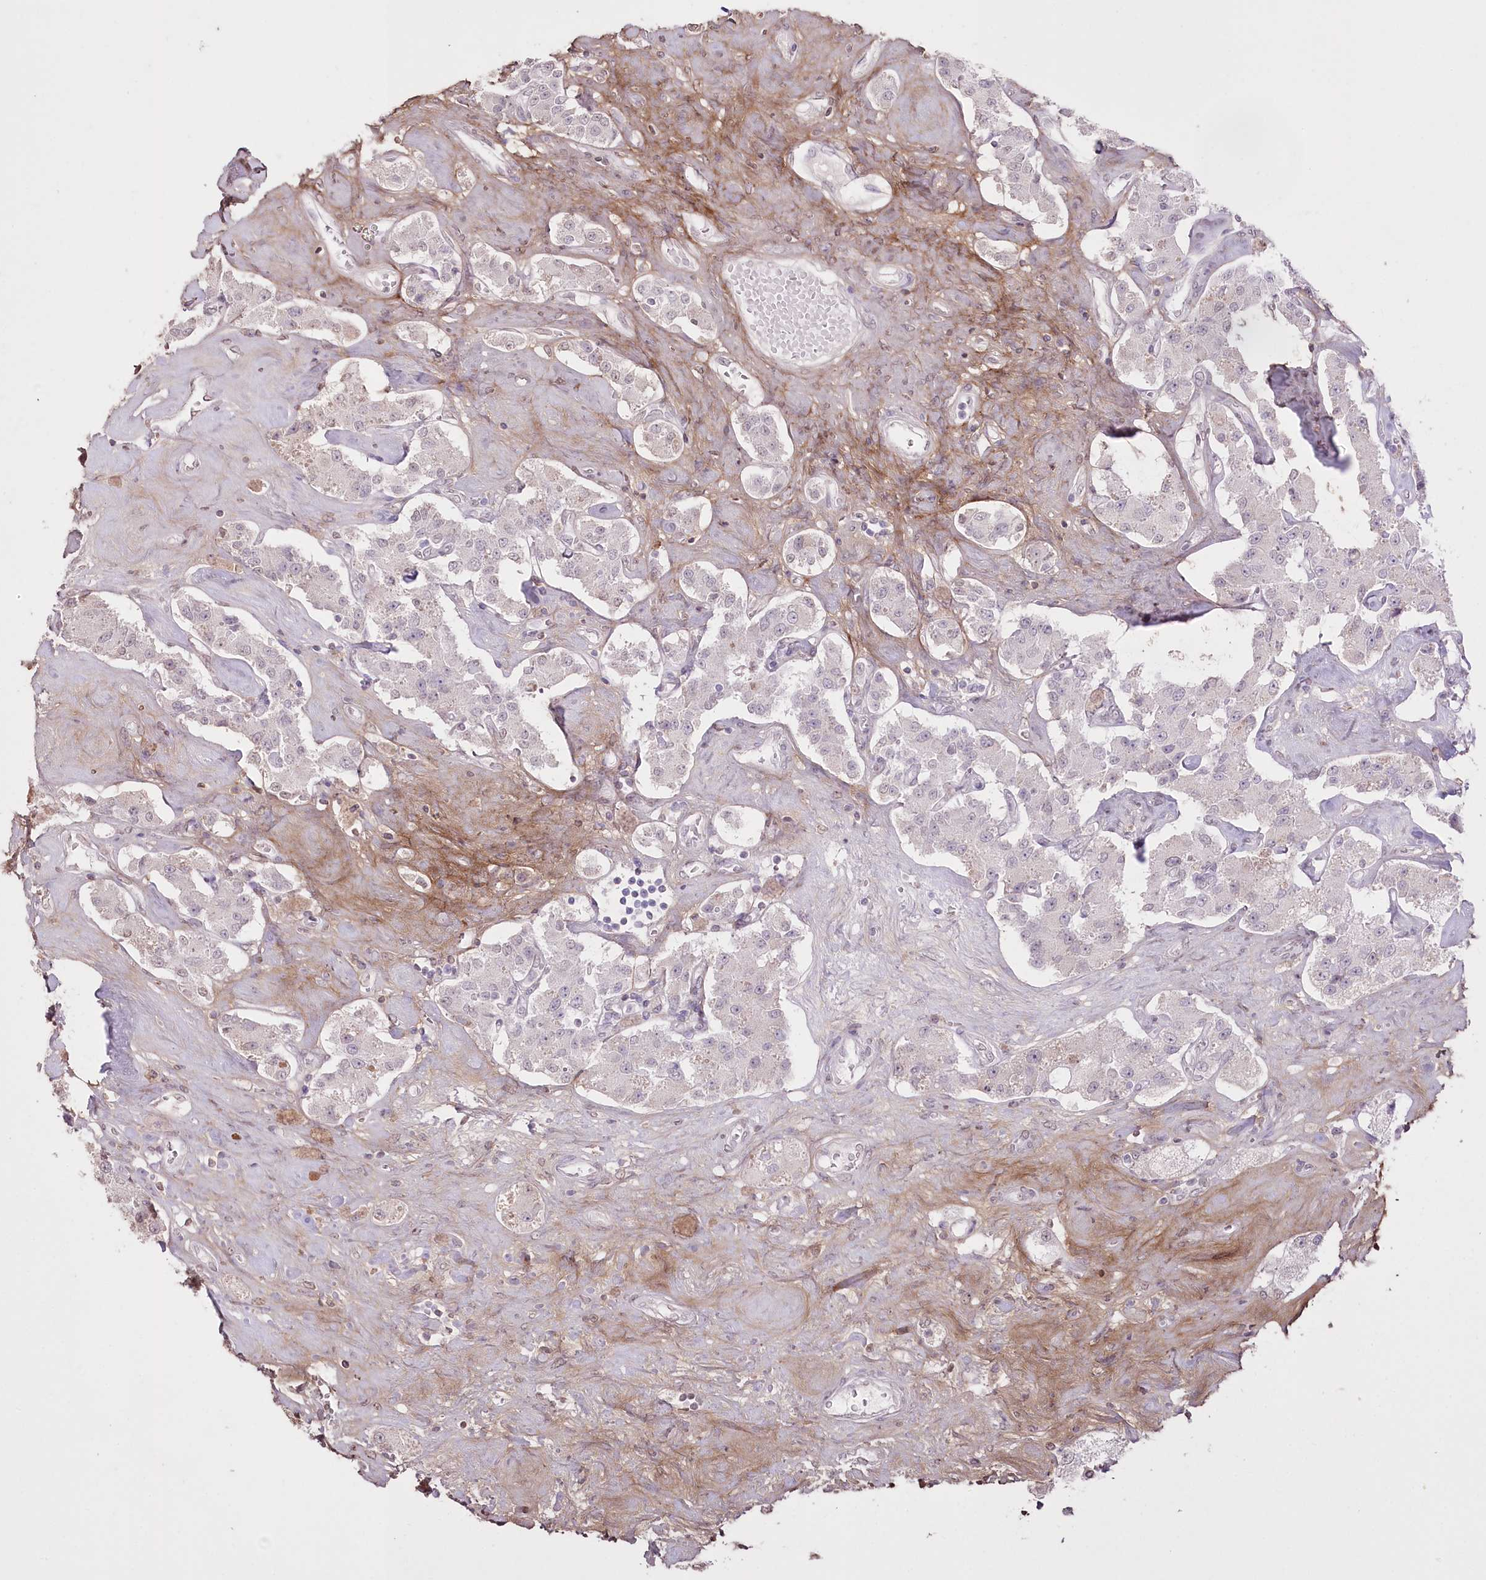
{"staining": {"intensity": "negative", "quantity": "none", "location": "none"}, "tissue": "carcinoid", "cell_type": "Tumor cells", "image_type": "cancer", "snomed": [{"axis": "morphology", "description": "Carcinoid, malignant, NOS"}, {"axis": "topography", "description": "Pancreas"}], "caption": "Tumor cells show no significant protein expression in carcinoid.", "gene": "SLC39A10", "patient": {"sex": "male", "age": 41}}